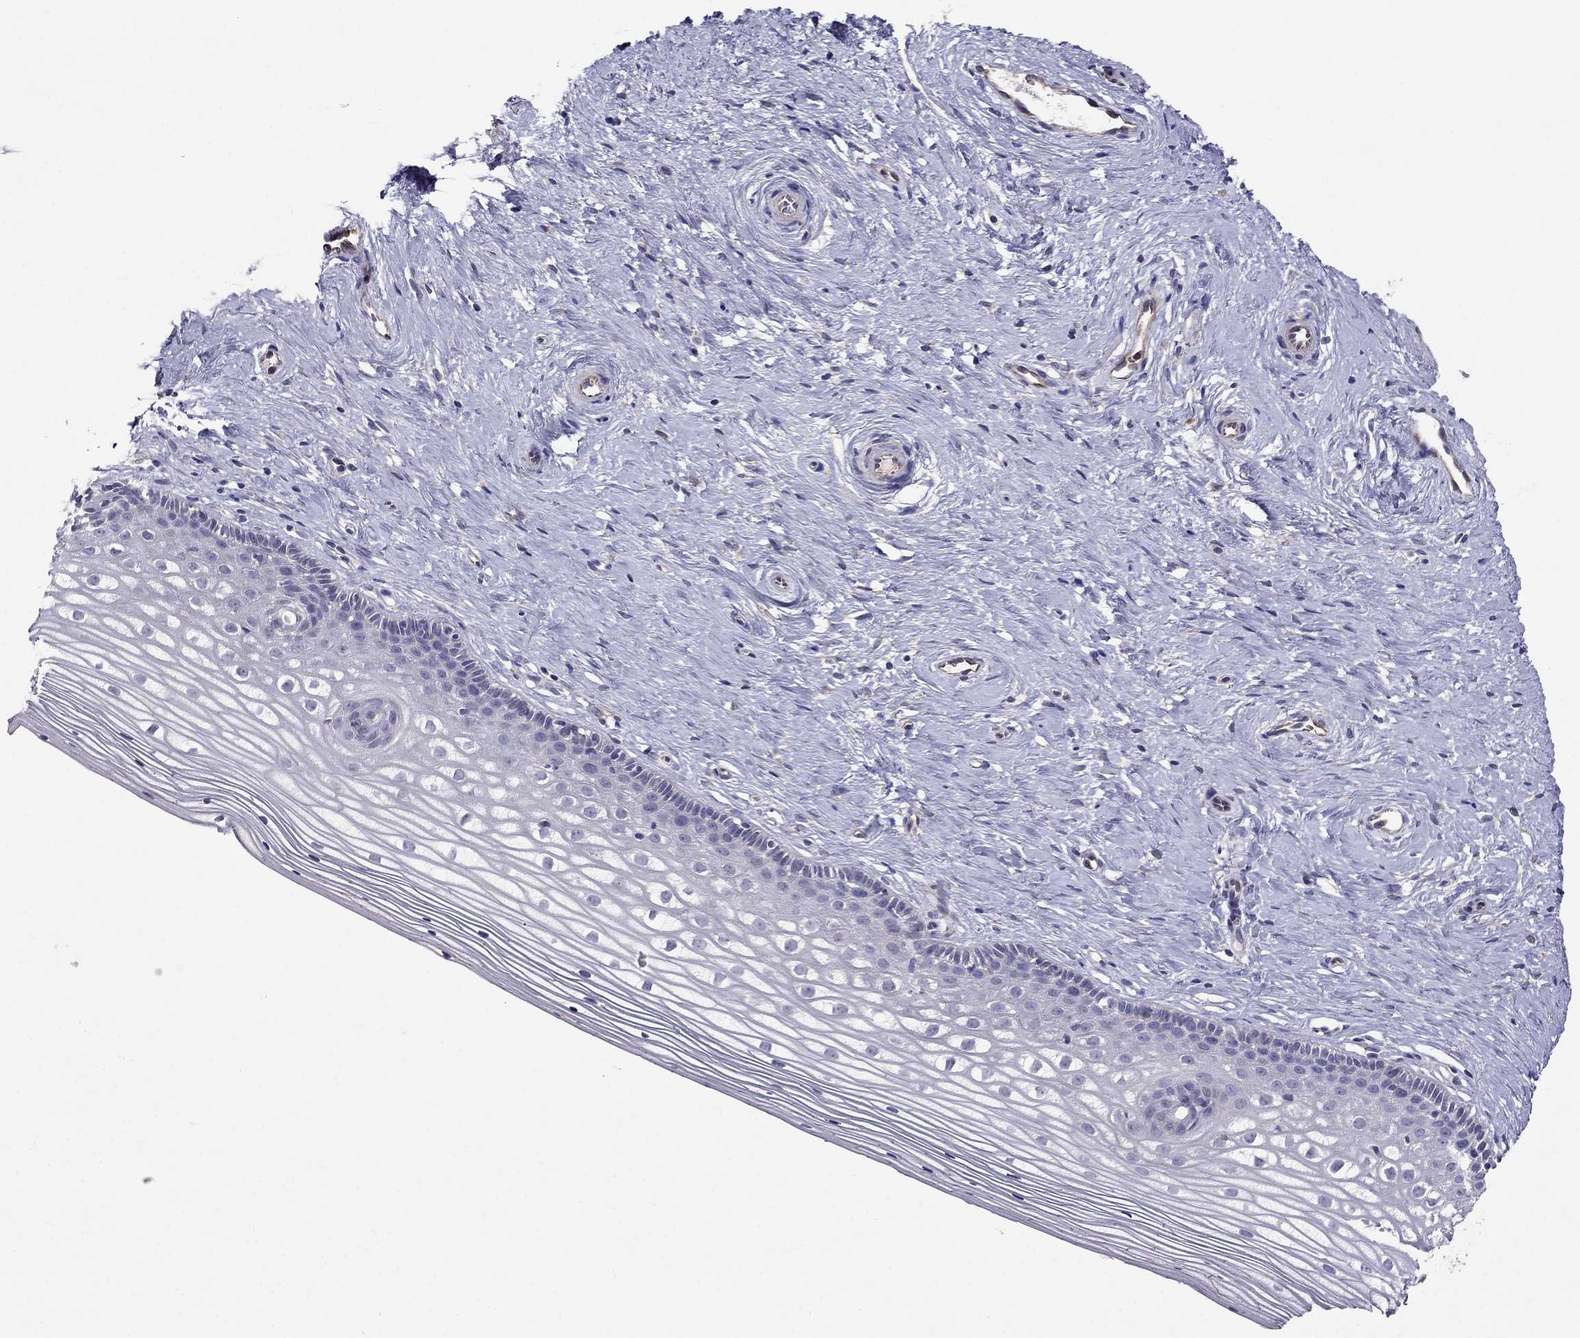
{"staining": {"intensity": "negative", "quantity": "none", "location": "none"}, "tissue": "cervix", "cell_type": "Glandular cells", "image_type": "normal", "snomed": [{"axis": "morphology", "description": "Normal tissue, NOS"}, {"axis": "topography", "description": "Cervix"}], "caption": "IHC photomicrograph of normal cervix stained for a protein (brown), which shows no positivity in glandular cells. (DAB (3,3'-diaminobenzidine) immunohistochemistry with hematoxylin counter stain).", "gene": "SPINT4", "patient": {"sex": "female", "age": 40}}